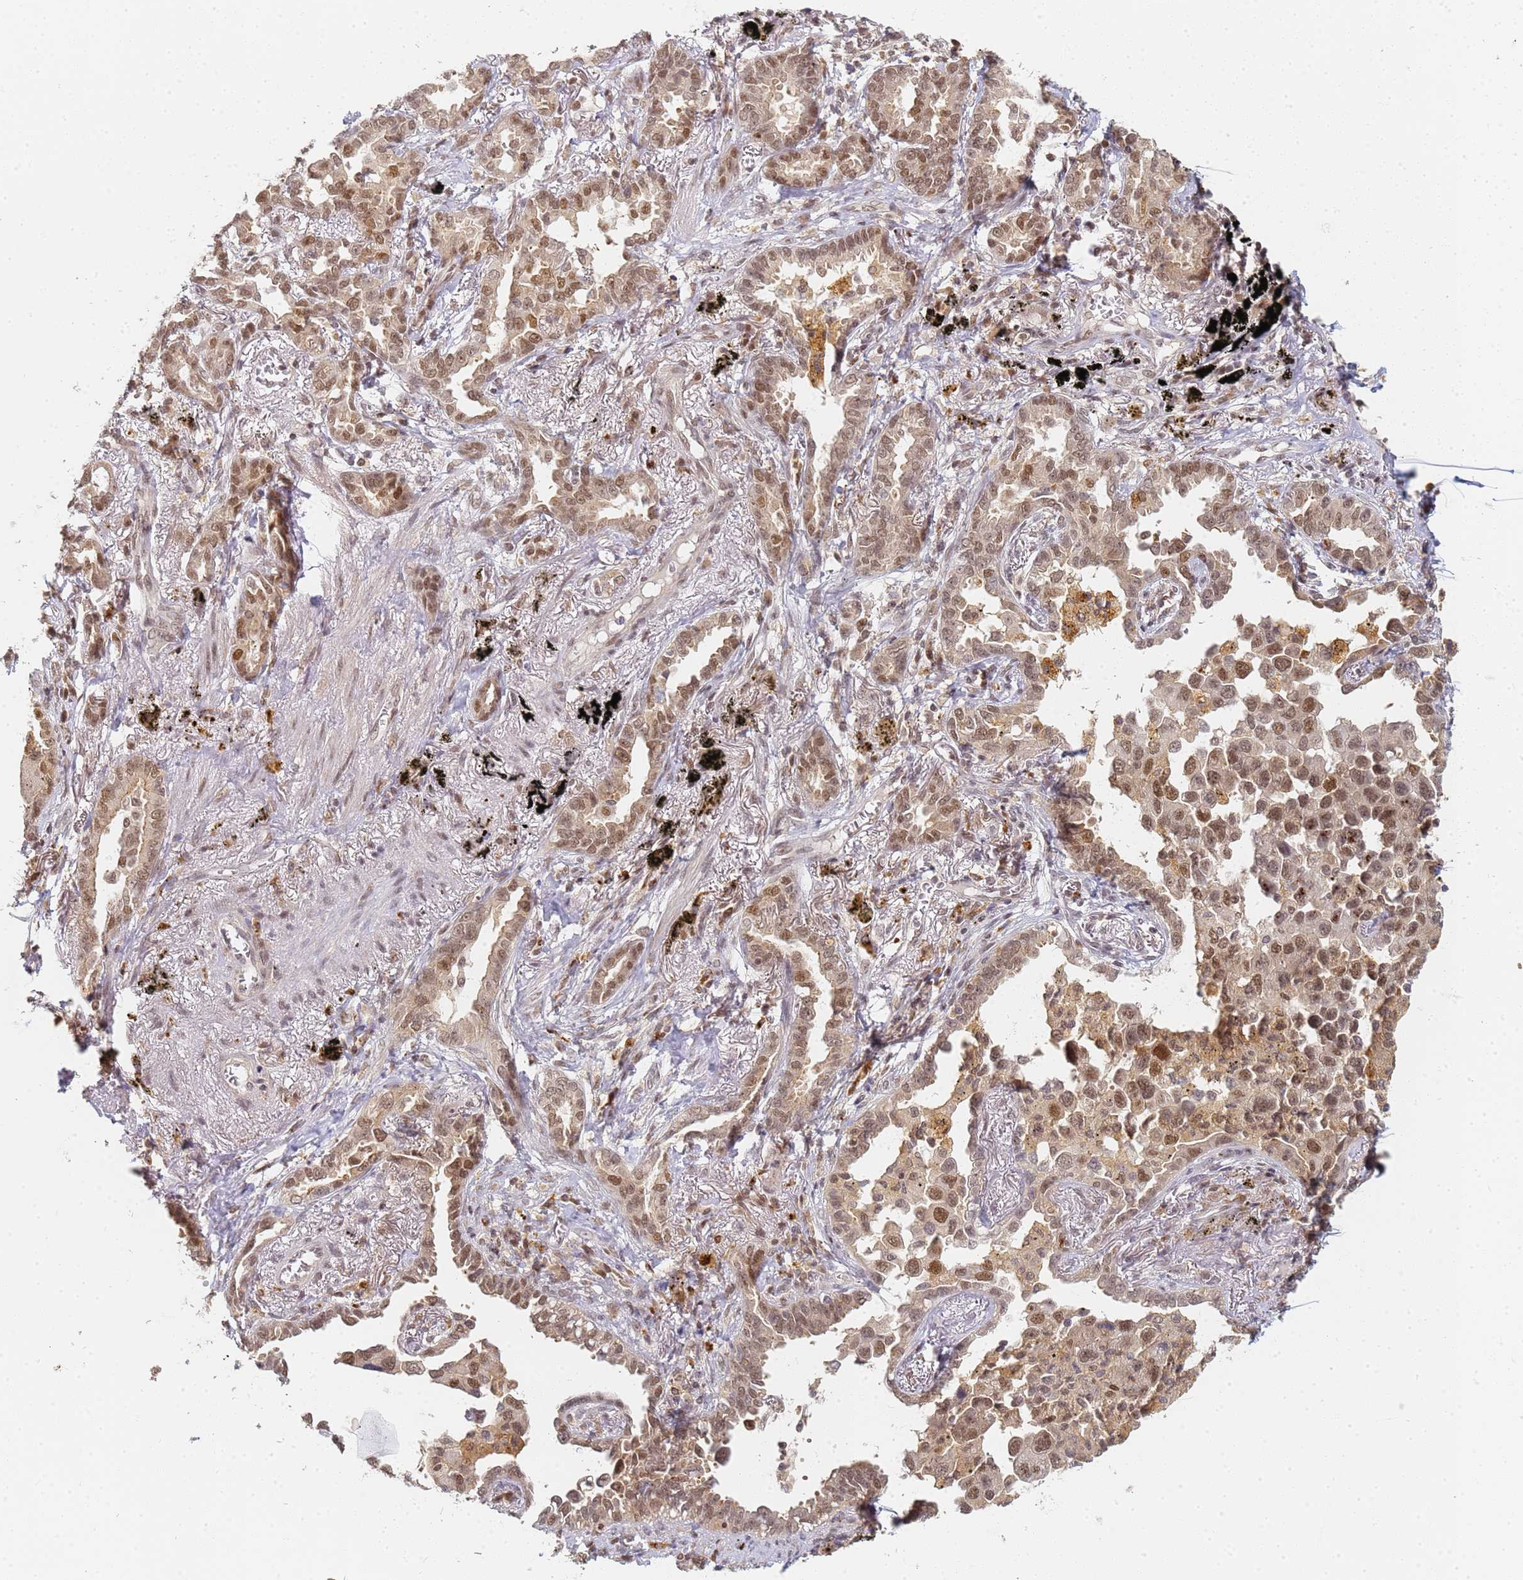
{"staining": {"intensity": "moderate", "quantity": ">75%", "location": "nuclear"}, "tissue": "lung cancer", "cell_type": "Tumor cells", "image_type": "cancer", "snomed": [{"axis": "morphology", "description": "Adenocarcinoma, NOS"}, {"axis": "topography", "description": "Lung"}], "caption": "Lung cancer (adenocarcinoma) stained with IHC shows moderate nuclear positivity in approximately >75% of tumor cells. (DAB IHC with brightfield microscopy, high magnification).", "gene": "HMCES", "patient": {"sex": "male", "age": 67}}